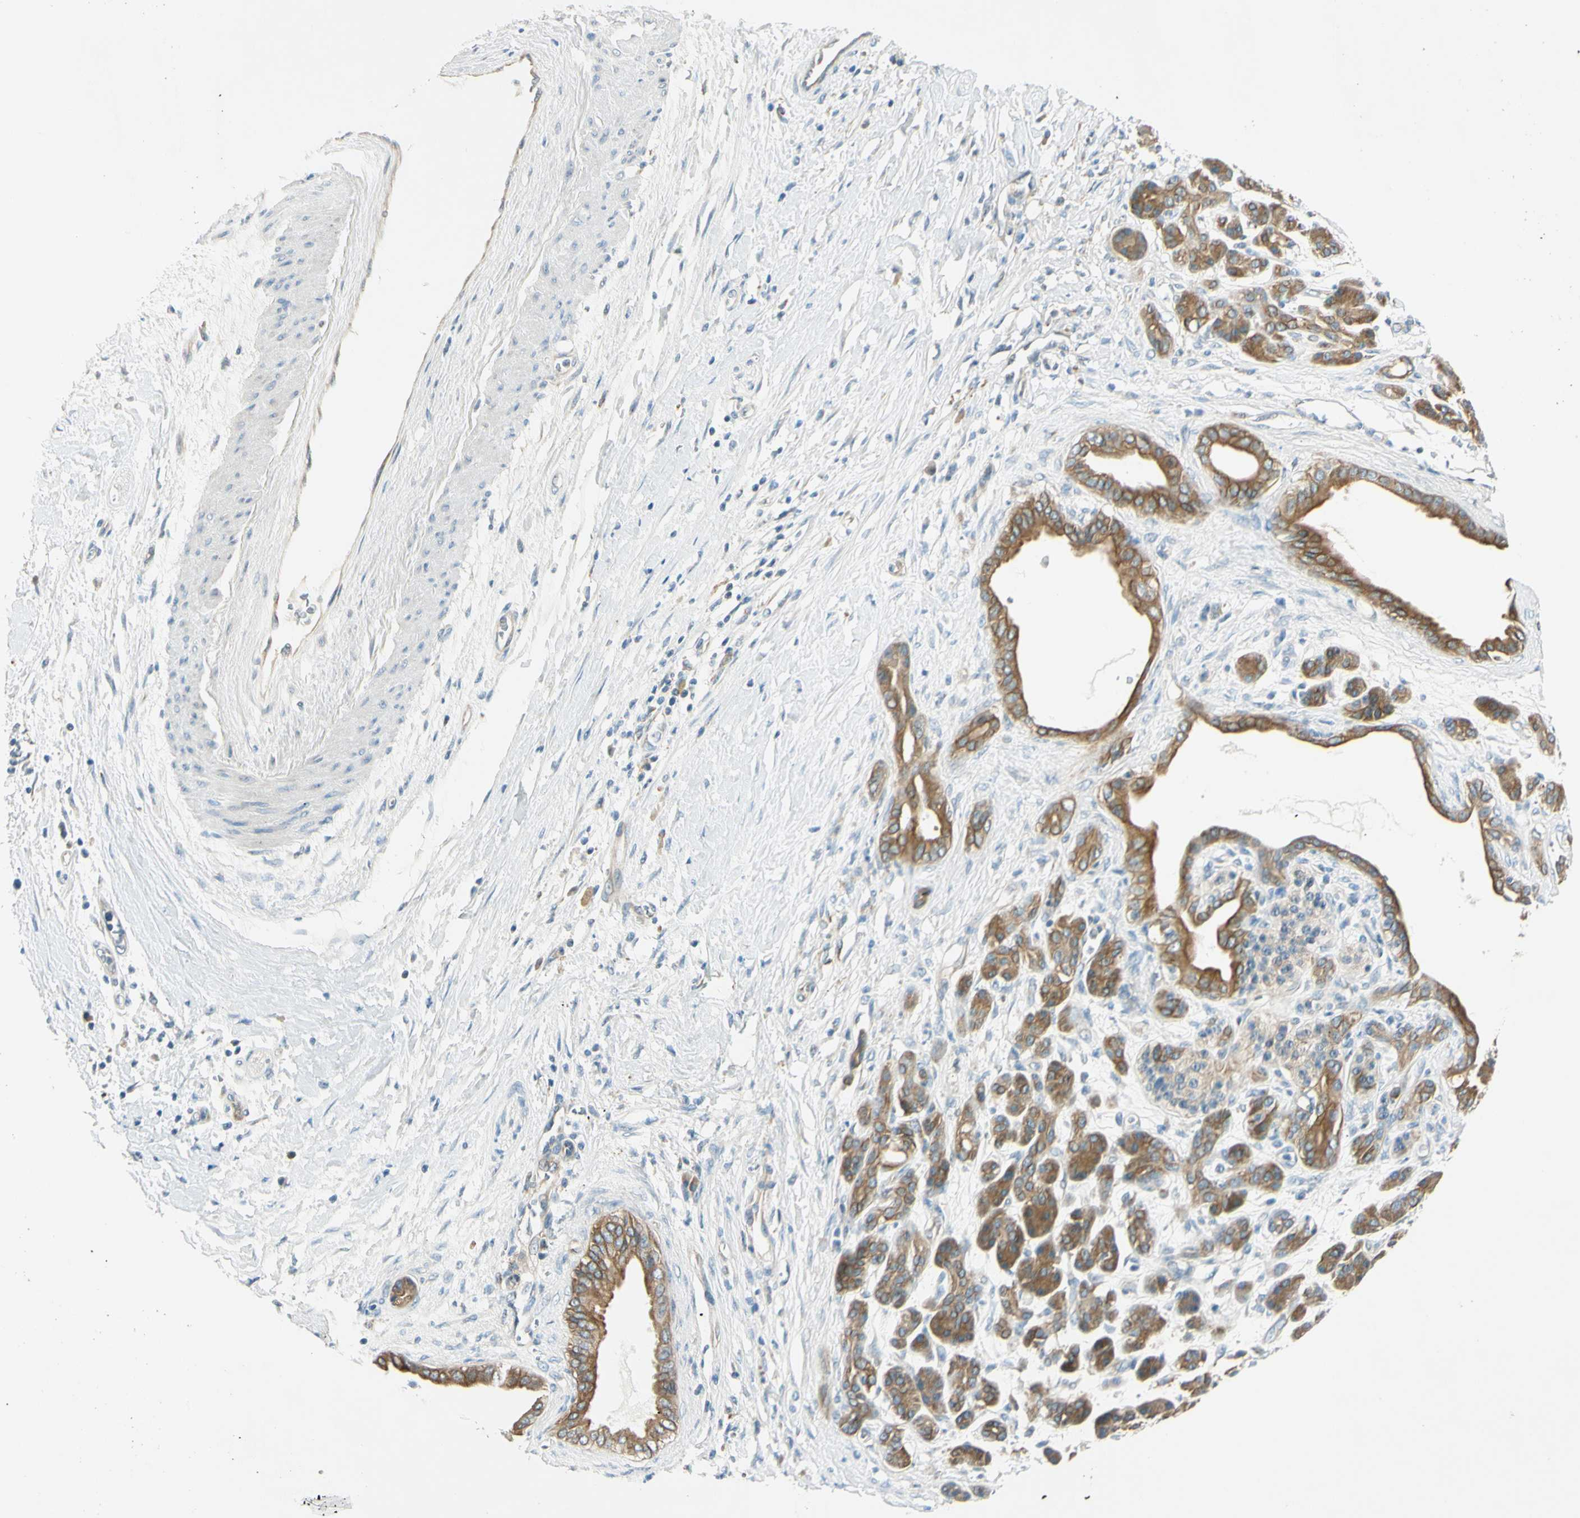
{"staining": {"intensity": "moderate", "quantity": ">75%", "location": "cytoplasmic/membranous"}, "tissue": "pancreatic cancer", "cell_type": "Tumor cells", "image_type": "cancer", "snomed": [{"axis": "morphology", "description": "Adenocarcinoma, NOS"}, {"axis": "topography", "description": "Pancreas"}], "caption": "Moderate cytoplasmic/membranous protein positivity is identified in approximately >75% of tumor cells in pancreatic adenocarcinoma. The staining was performed using DAB to visualize the protein expression in brown, while the nuclei were stained in blue with hematoxylin (Magnification: 20x).", "gene": "LAMA3", "patient": {"sex": "male", "age": 59}}